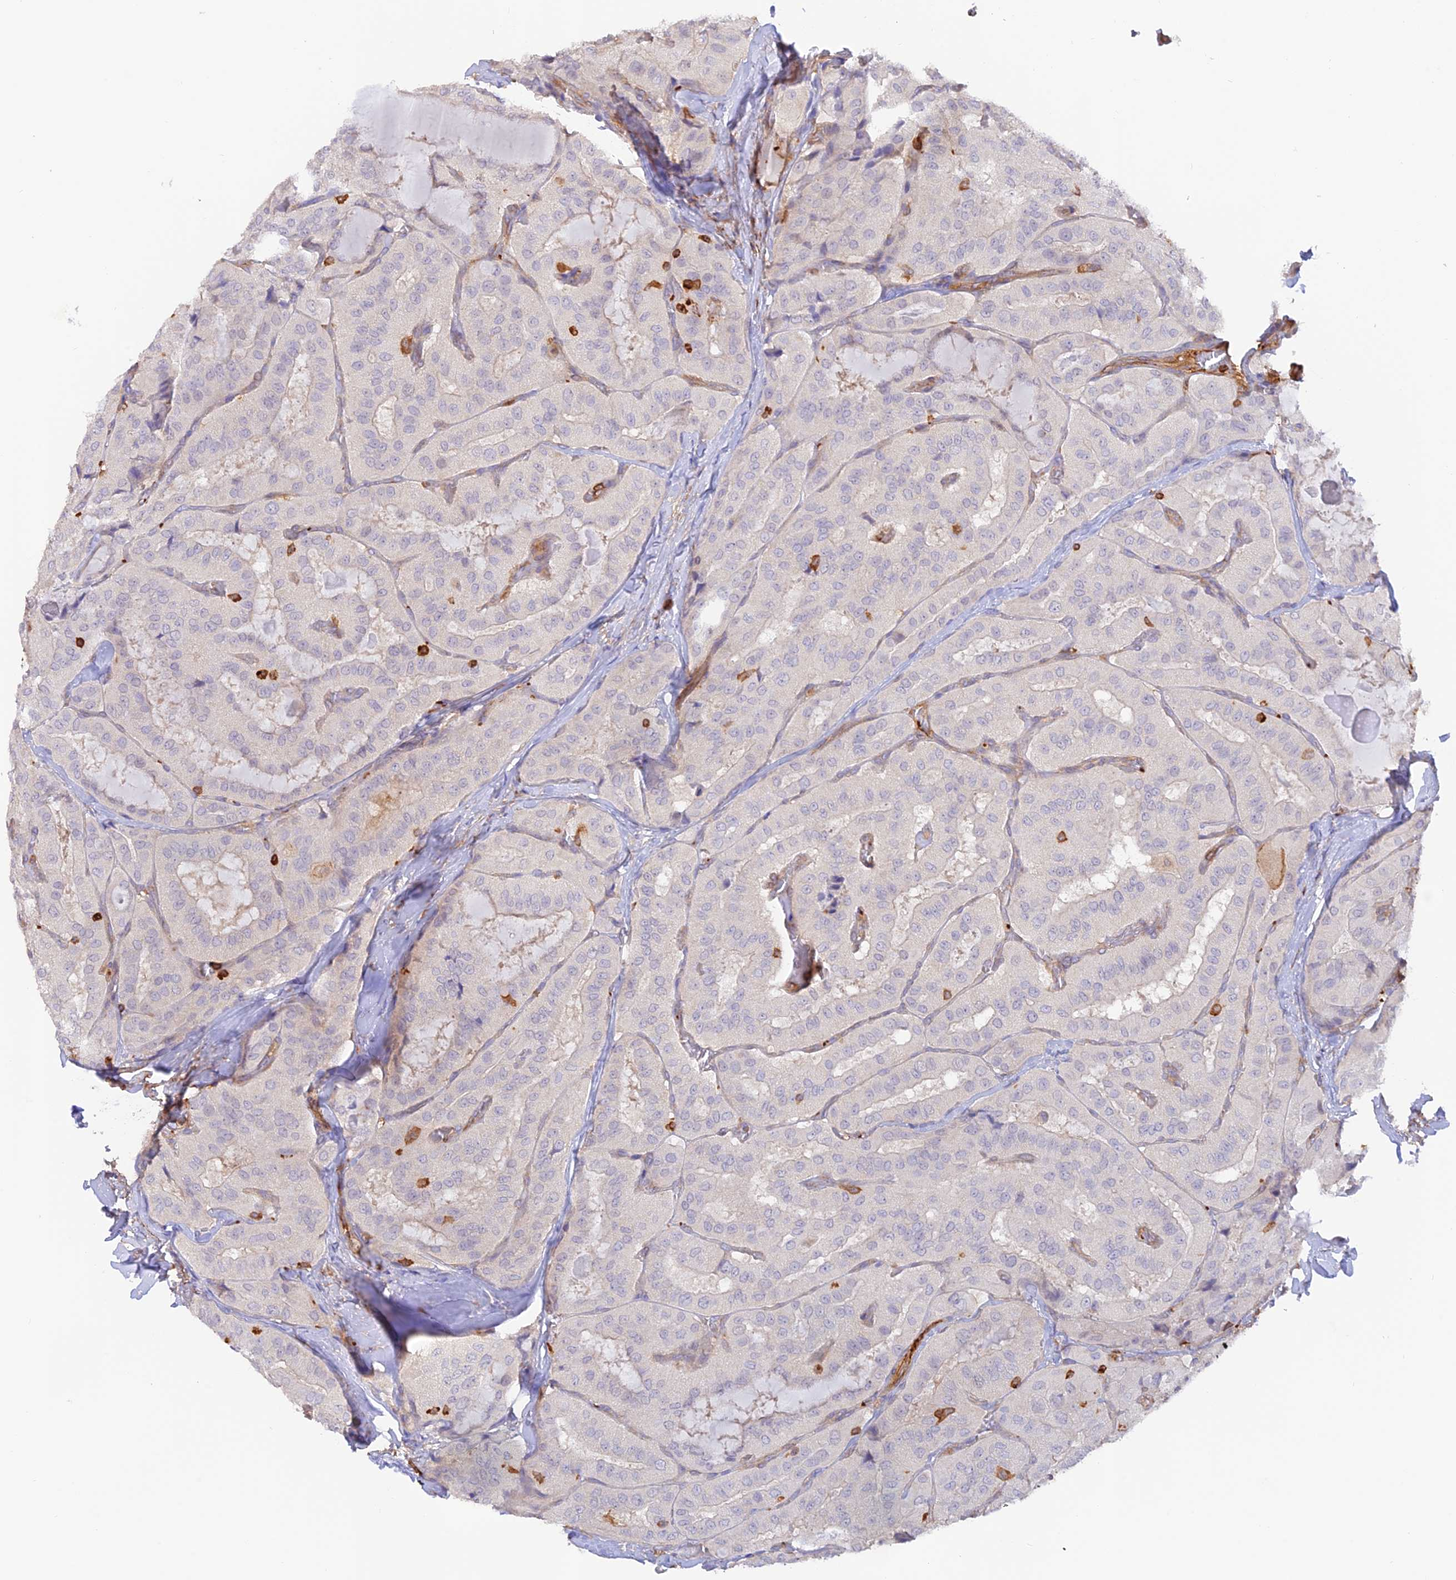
{"staining": {"intensity": "negative", "quantity": "none", "location": "none"}, "tissue": "thyroid cancer", "cell_type": "Tumor cells", "image_type": "cancer", "snomed": [{"axis": "morphology", "description": "Normal tissue, NOS"}, {"axis": "morphology", "description": "Papillary adenocarcinoma, NOS"}, {"axis": "topography", "description": "Thyroid gland"}], "caption": "The micrograph shows no staining of tumor cells in thyroid papillary adenocarcinoma.", "gene": "DENND1C", "patient": {"sex": "female", "age": 59}}